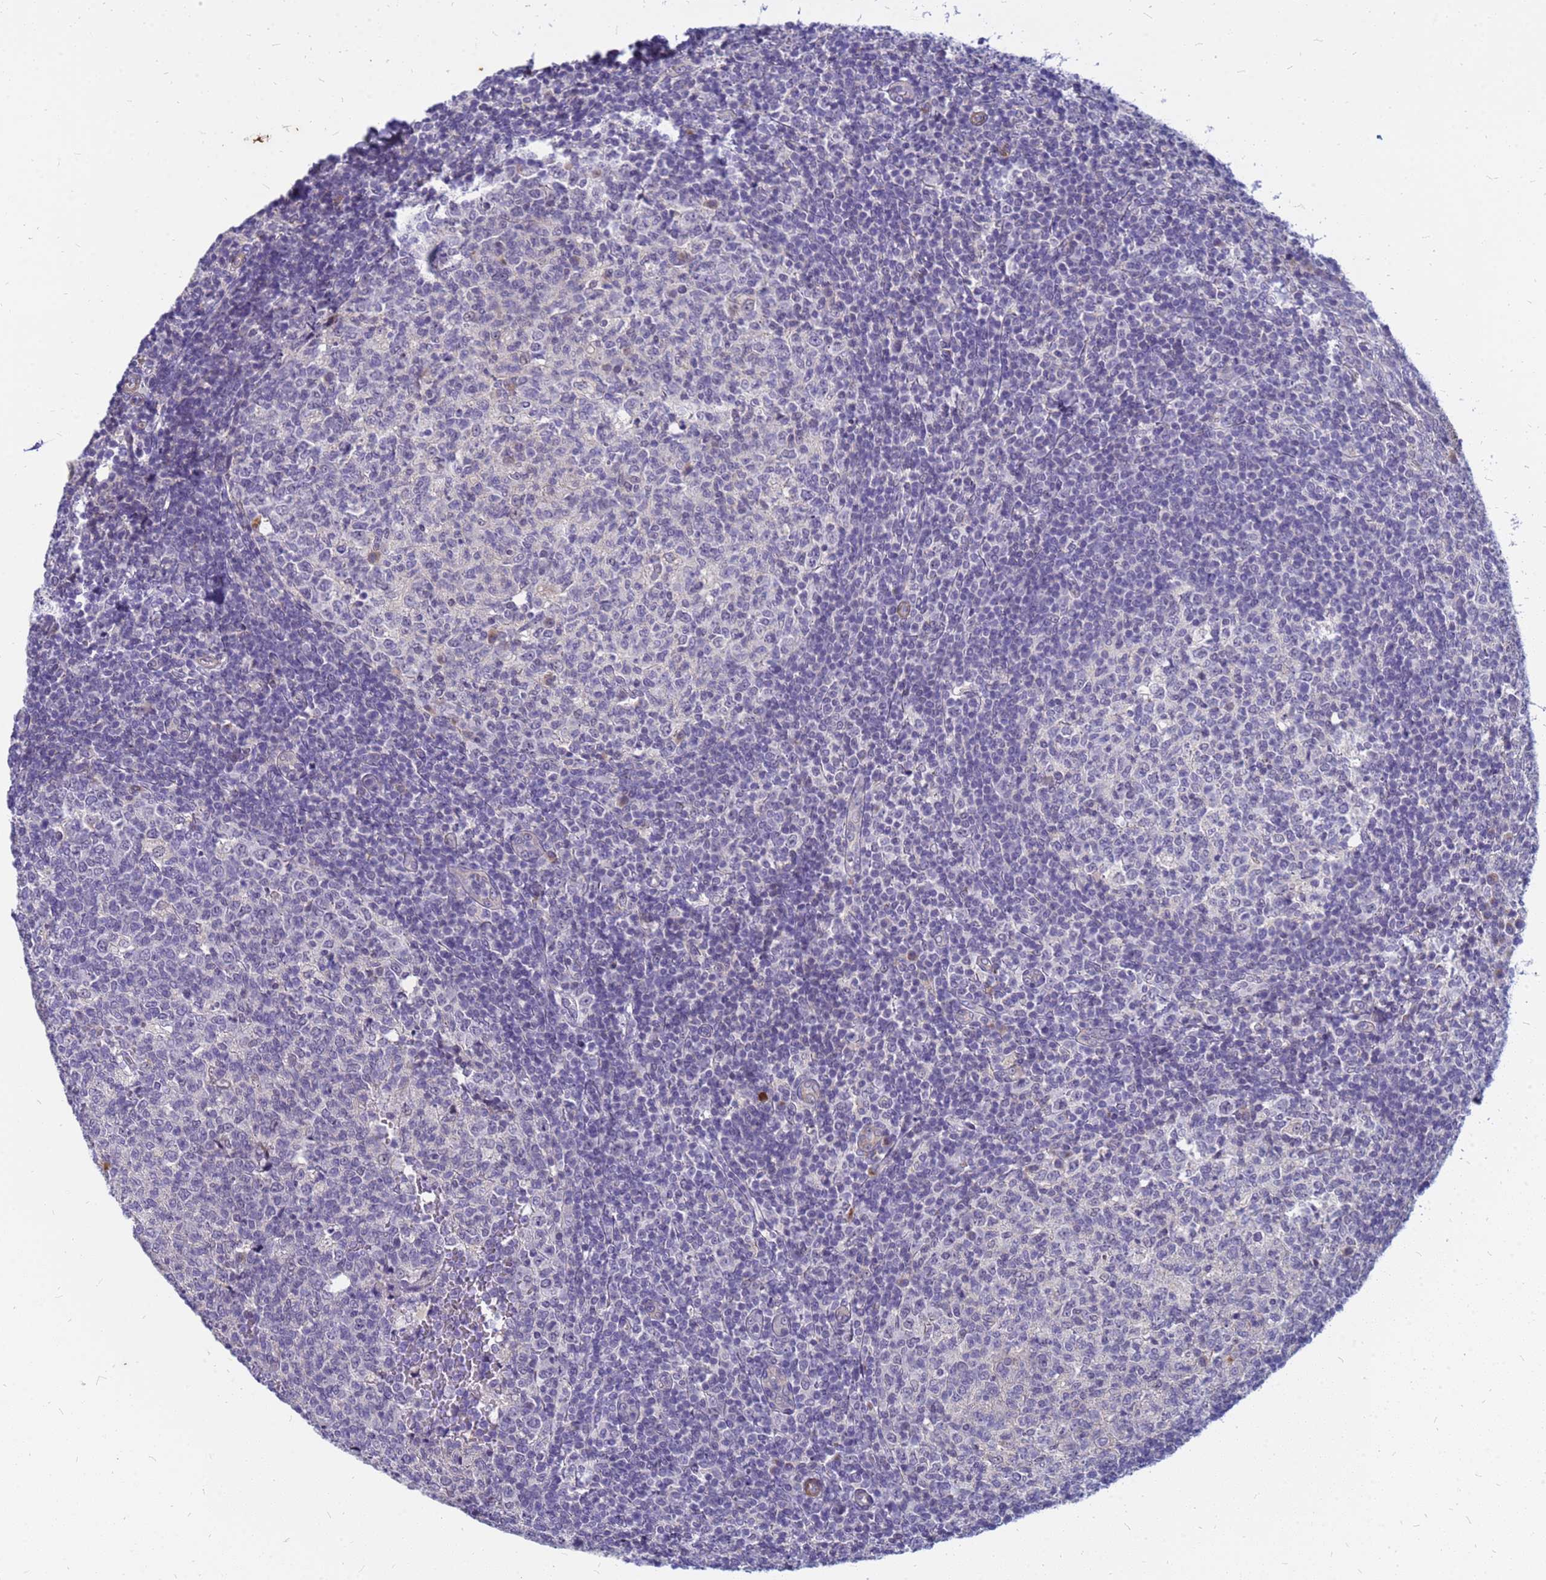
{"staining": {"intensity": "negative", "quantity": "none", "location": "none"}, "tissue": "tonsil", "cell_type": "Germinal center cells", "image_type": "normal", "snomed": [{"axis": "morphology", "description": "Normal tissue, NOS"}, {"axis": "topography", "description": "Tonsil"}], "caption": "This is a micrograph of IHC staining of benign tonsil, which shows no staining in germinal center cells.", "gene": "SRGAP3", "patient": {"sex": "female", "age": 19}}